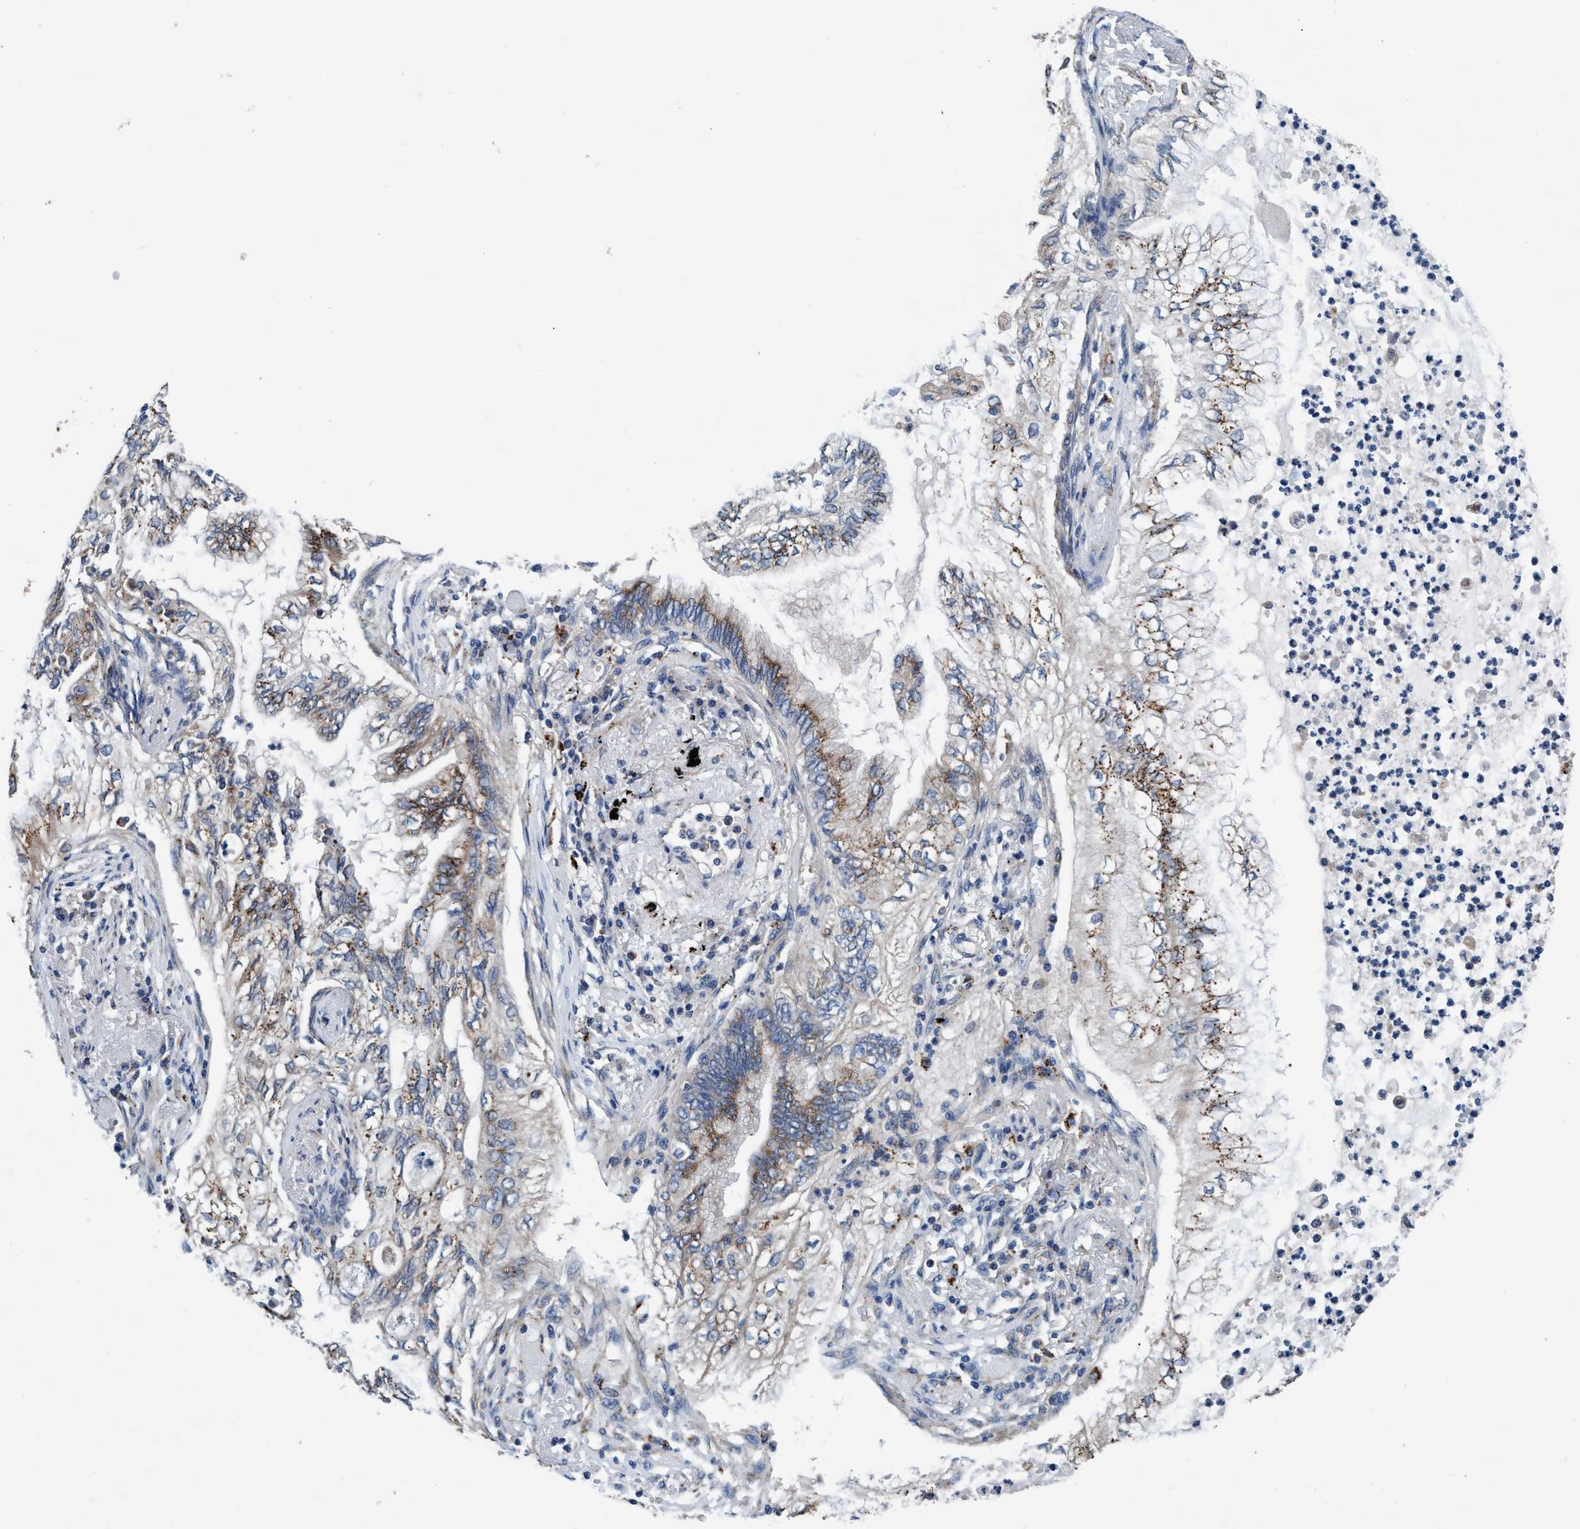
{"staining": {"intensity": "weak", "quantity": ">75%", "location": "cytoplasmic/membranous"}, "tissue": "lung cancer", "cell_type": "Tumor cells", "image_type": "cancer", "snomed": [{"axis": "morphology", "description": "Normal tissue, NOS"}, {"axis": "morphology", "description": "Adenocarcinoma, NOS"}, {"axis": "topography", "description": "Bronchus"}, {"axis": "topography", "description": "Lung"}], "caption": "Immunohistochemical staining of lung cancer exhibits low levels of weak cytoplasmic/membranous protein staining in approximately >75% of tumor cells.", "gene": "ENDOG", "patient": {"sex": "female", "age": 70}}